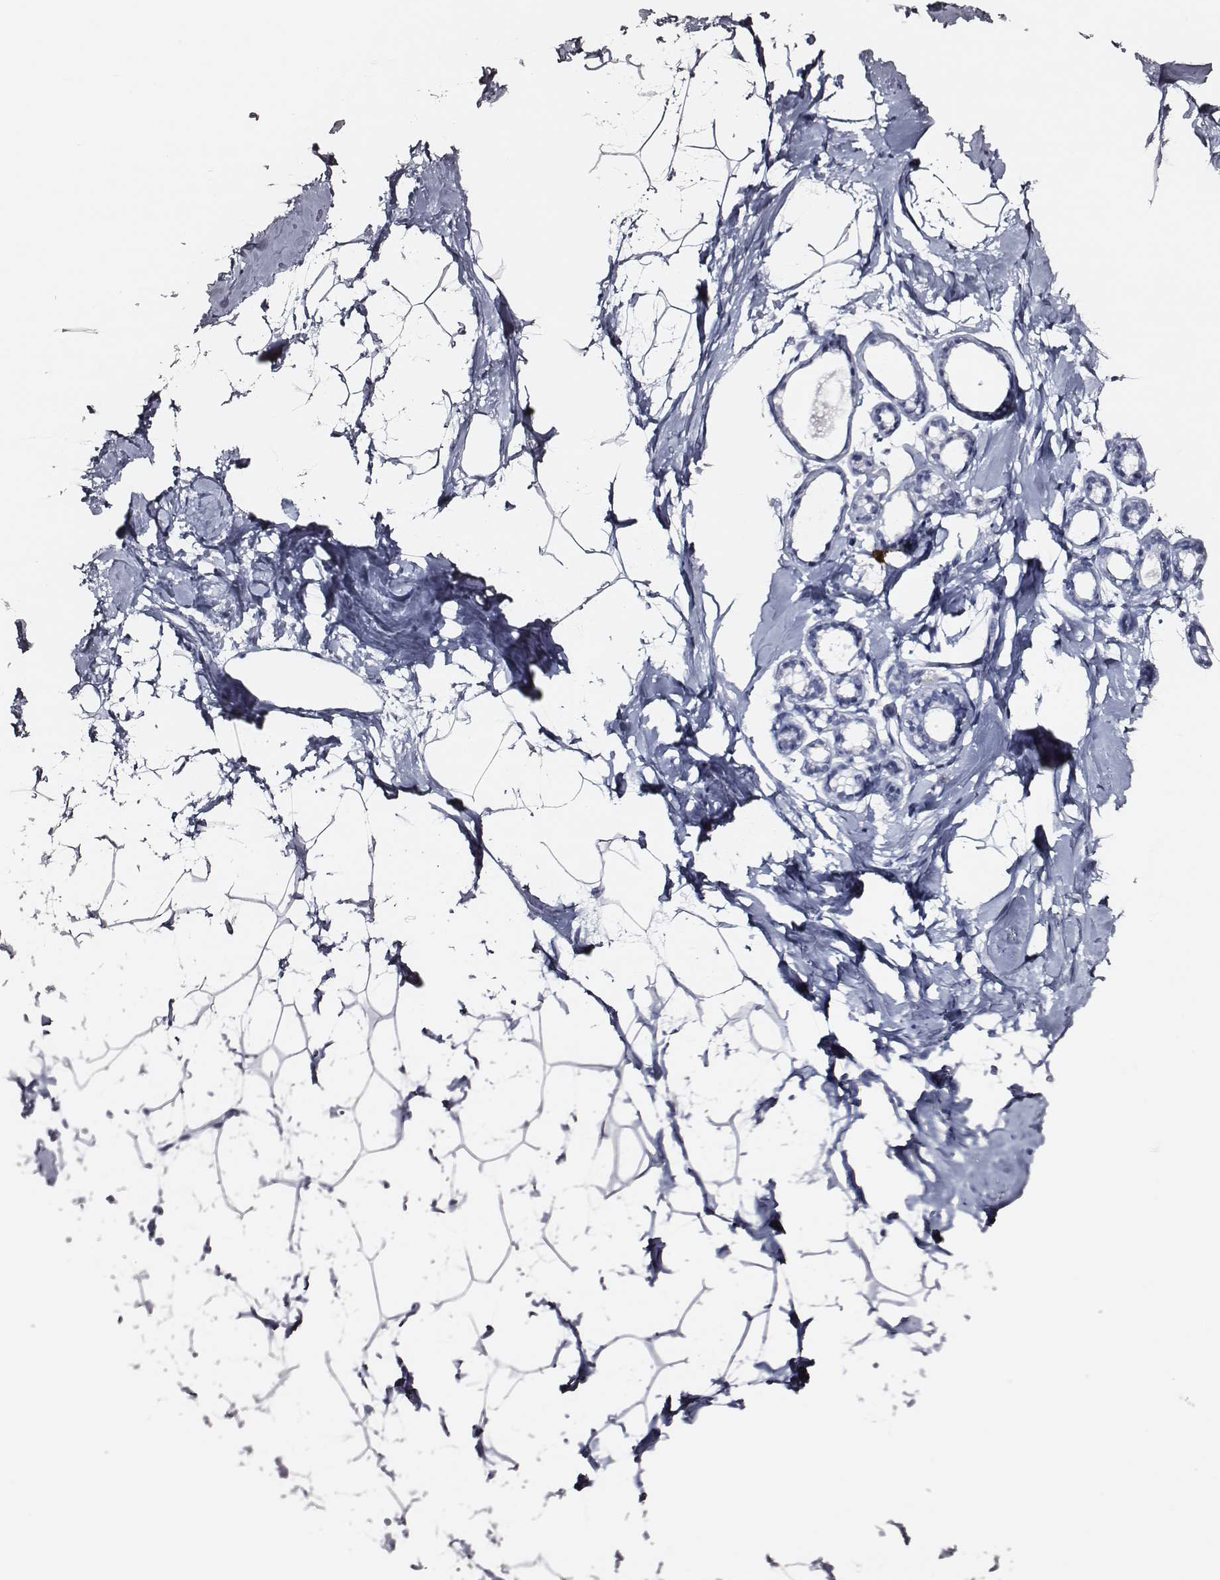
{"staining": {"intensity": "negative", "quantity": "none", "location": "none"}, "tissue": "breast", "cell_type": "Adipocytes", "image_type": "normal", "snomed": [{"axis": "morphology", "description": "Normal tissue, NOS"}, {"axis": "topography", "description": "Breast"}], "caption": "DAB (3,3'-diaminobenzidine) immunohistochemical staining of unremarkable human breast shows no significant expression in adipocytes.", "gene": "DPEP1", "patient": {"sex": "female", "age": 32}}